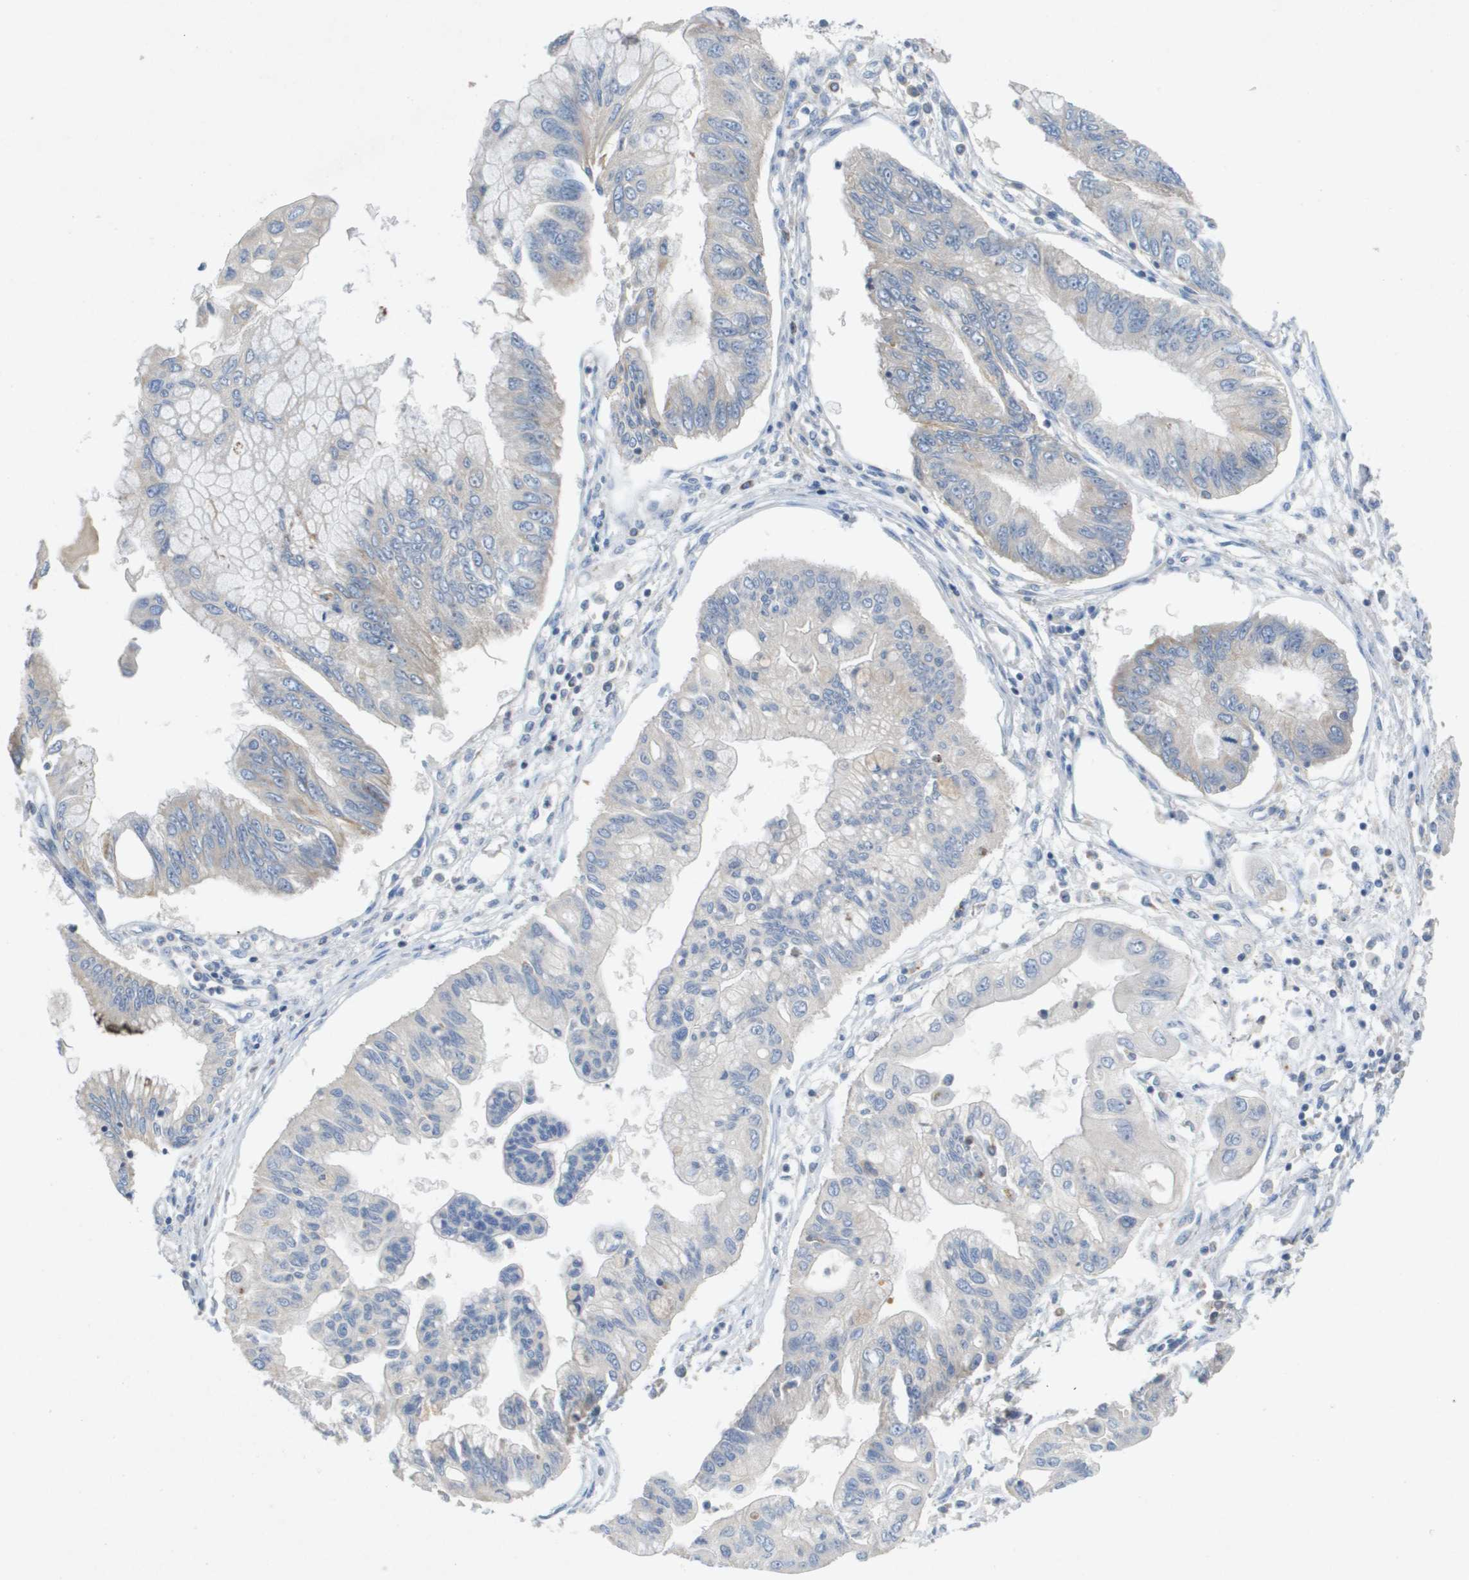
{"staining": {"intensity": "weak", "quantity": "<25%", "location": "cytoplasmic/membranous"}, "tissue": "pancreatic cancer", "cell_type": "Tumor cells", "image_type": "cancer", "snomed": [{"axis": "morphology", "description": "Adenocarcinoma, NOS"}, {"axis": "topography", "description": "Pancreas"}], "caption": "There is no significant expression in tumor cells of pancreatic cancer.", "gene": "B3GNT5", "patient": {"sex": "female", "age": 77}}